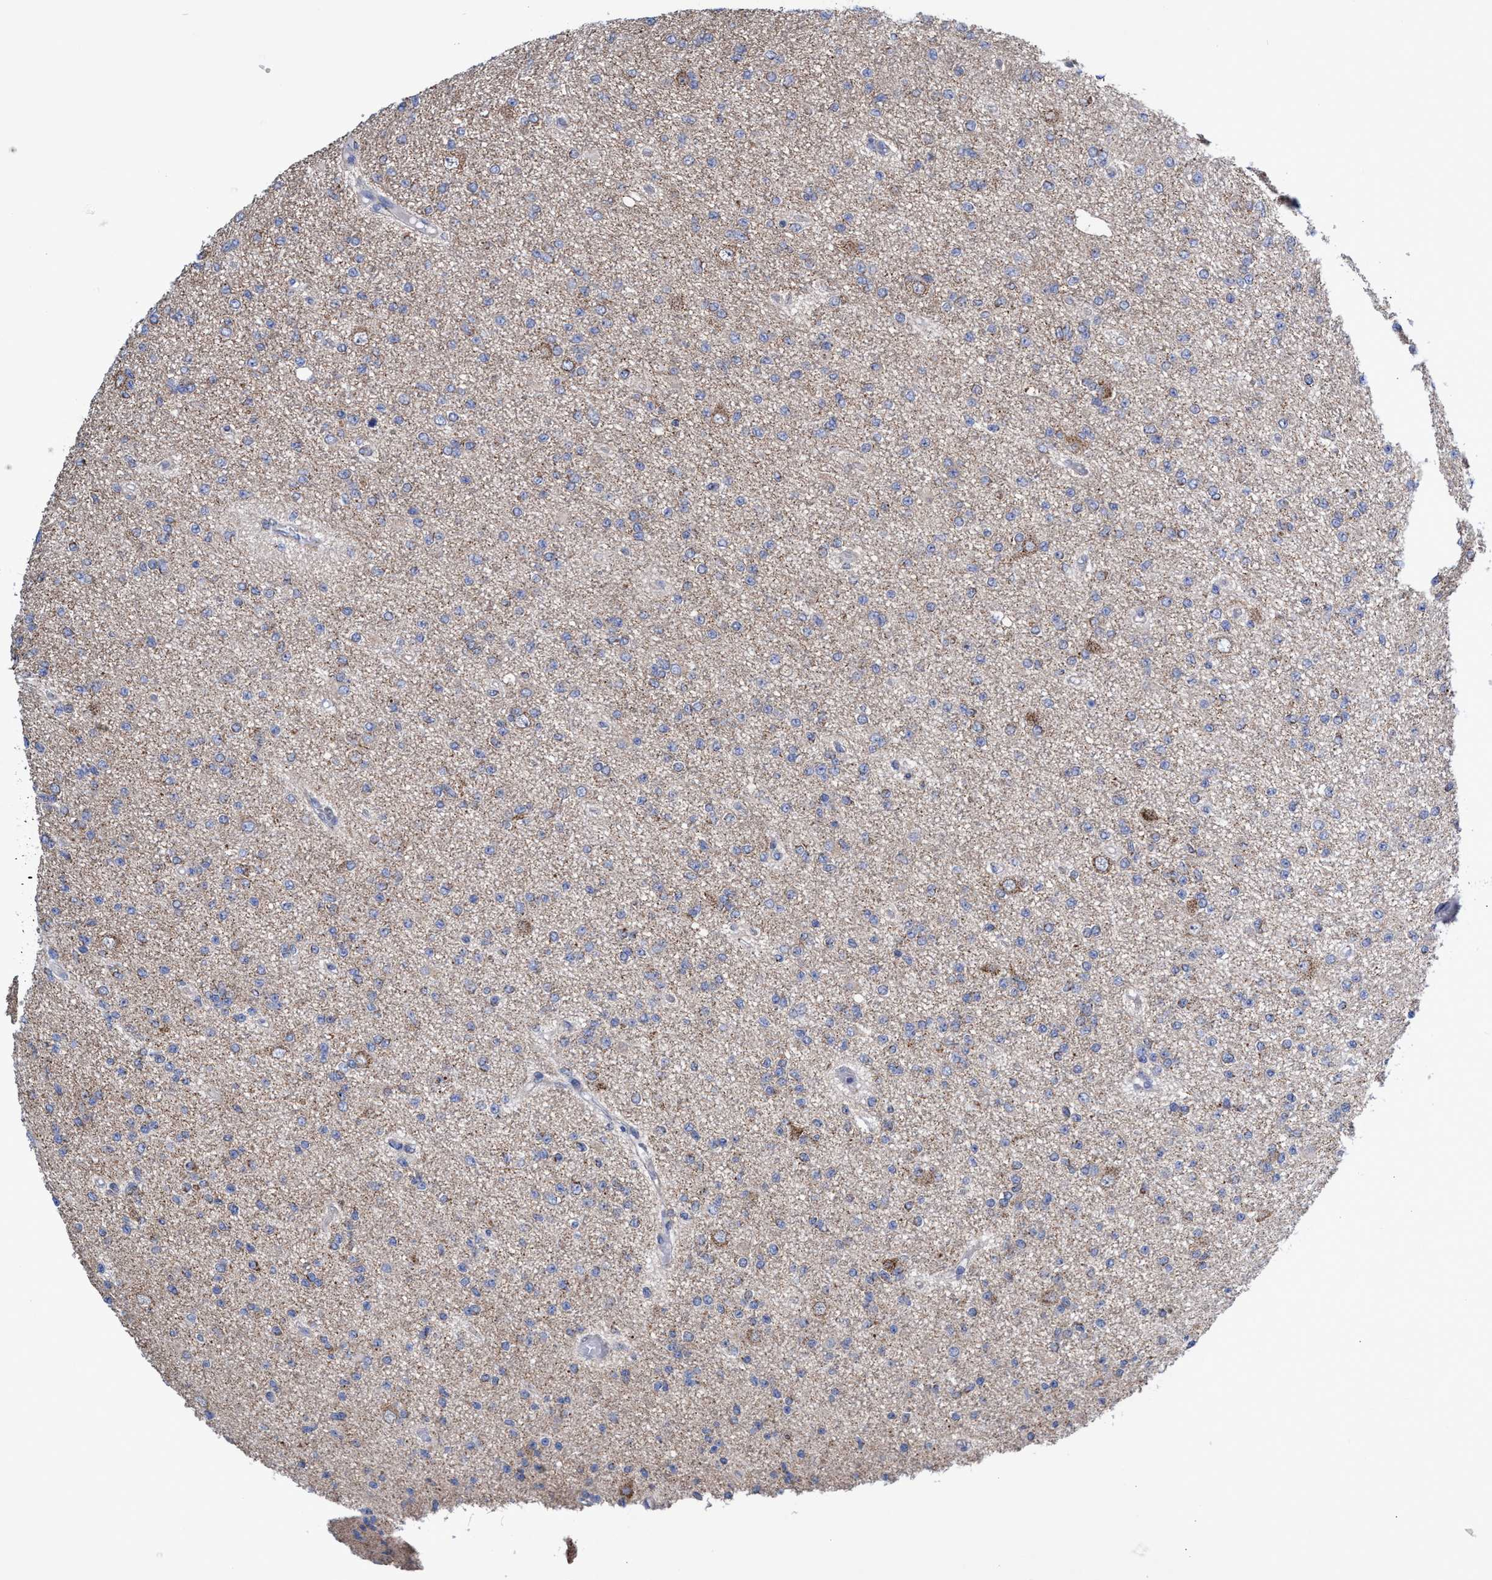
{"staining": {"intensity": "weak", "quantity": "<25%", "location": "cytoplasmic/membranous"}, "tissue": "glioma", "cell_type": "Tumor cells", "image_type": "cancer", "snomed": [{"axis": "morphology", "description": "Glioma, malignant, Low grade"}, {"axis": "topography", "description": "Brain"}], "caption": "This is an IHC photomicrograph of glioma. There is no expression in tumor cells.", "gene": "ZNF750", "patient": {"sex": "female", "age": 22}}